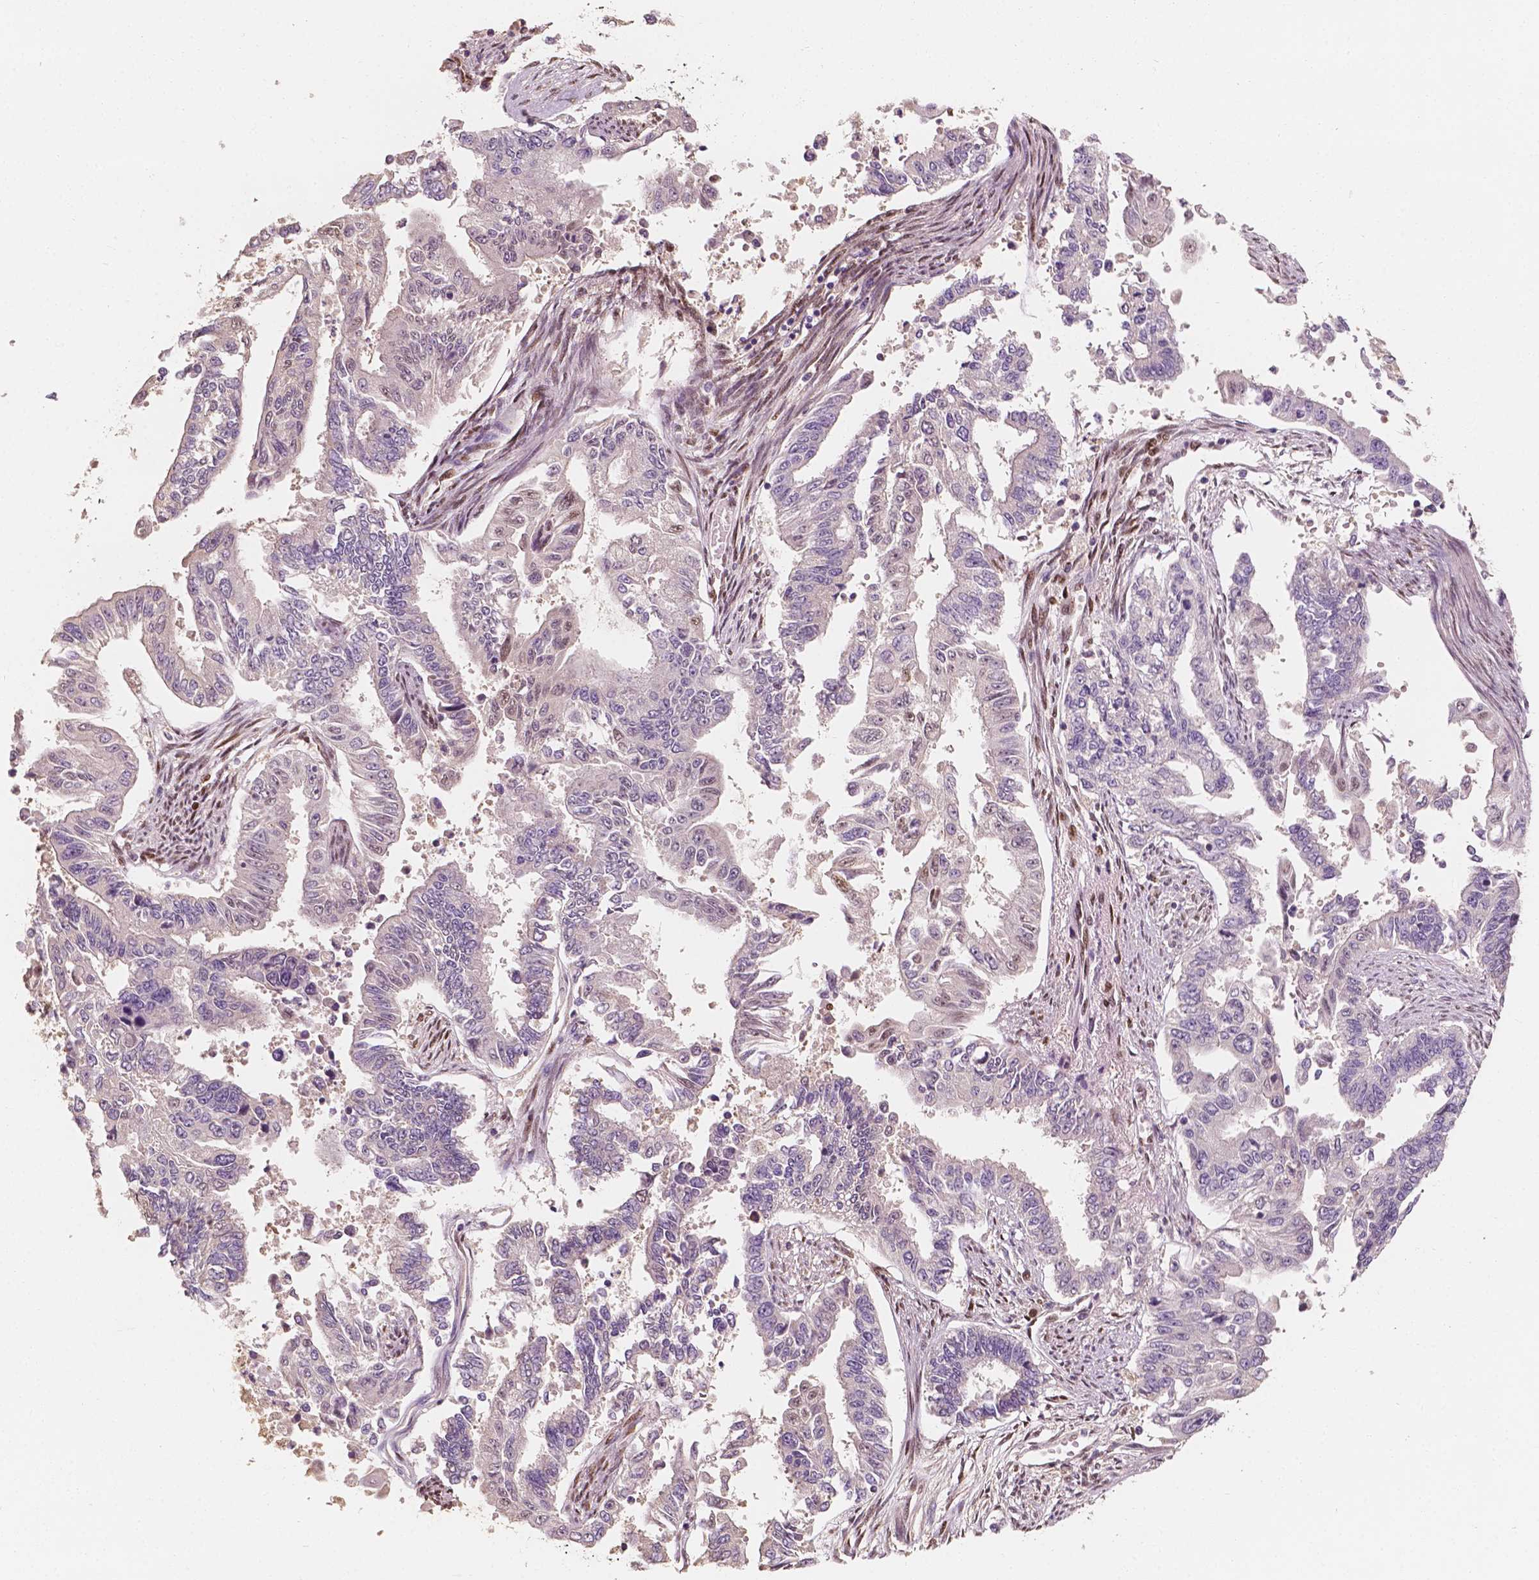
{"staining": {"intensity": "negative", "quantity": "none", "location": "none"}, "tissue": "endometrial cancer", "cell_type": "Tumor cells", "image_type": "cancer", "snomed": [{"axis": "morphology", "description": "Adenocarcinoma, NOS"}, {"axis": "topography", "description": "Uterus"}], "caption": "Histopathology image shows no protein positivity in tumor cells of adenocarcinoma (endometrial) tissue.", "gene": "TBC1D17", "patient": {"sex": "female", "age": 59}}